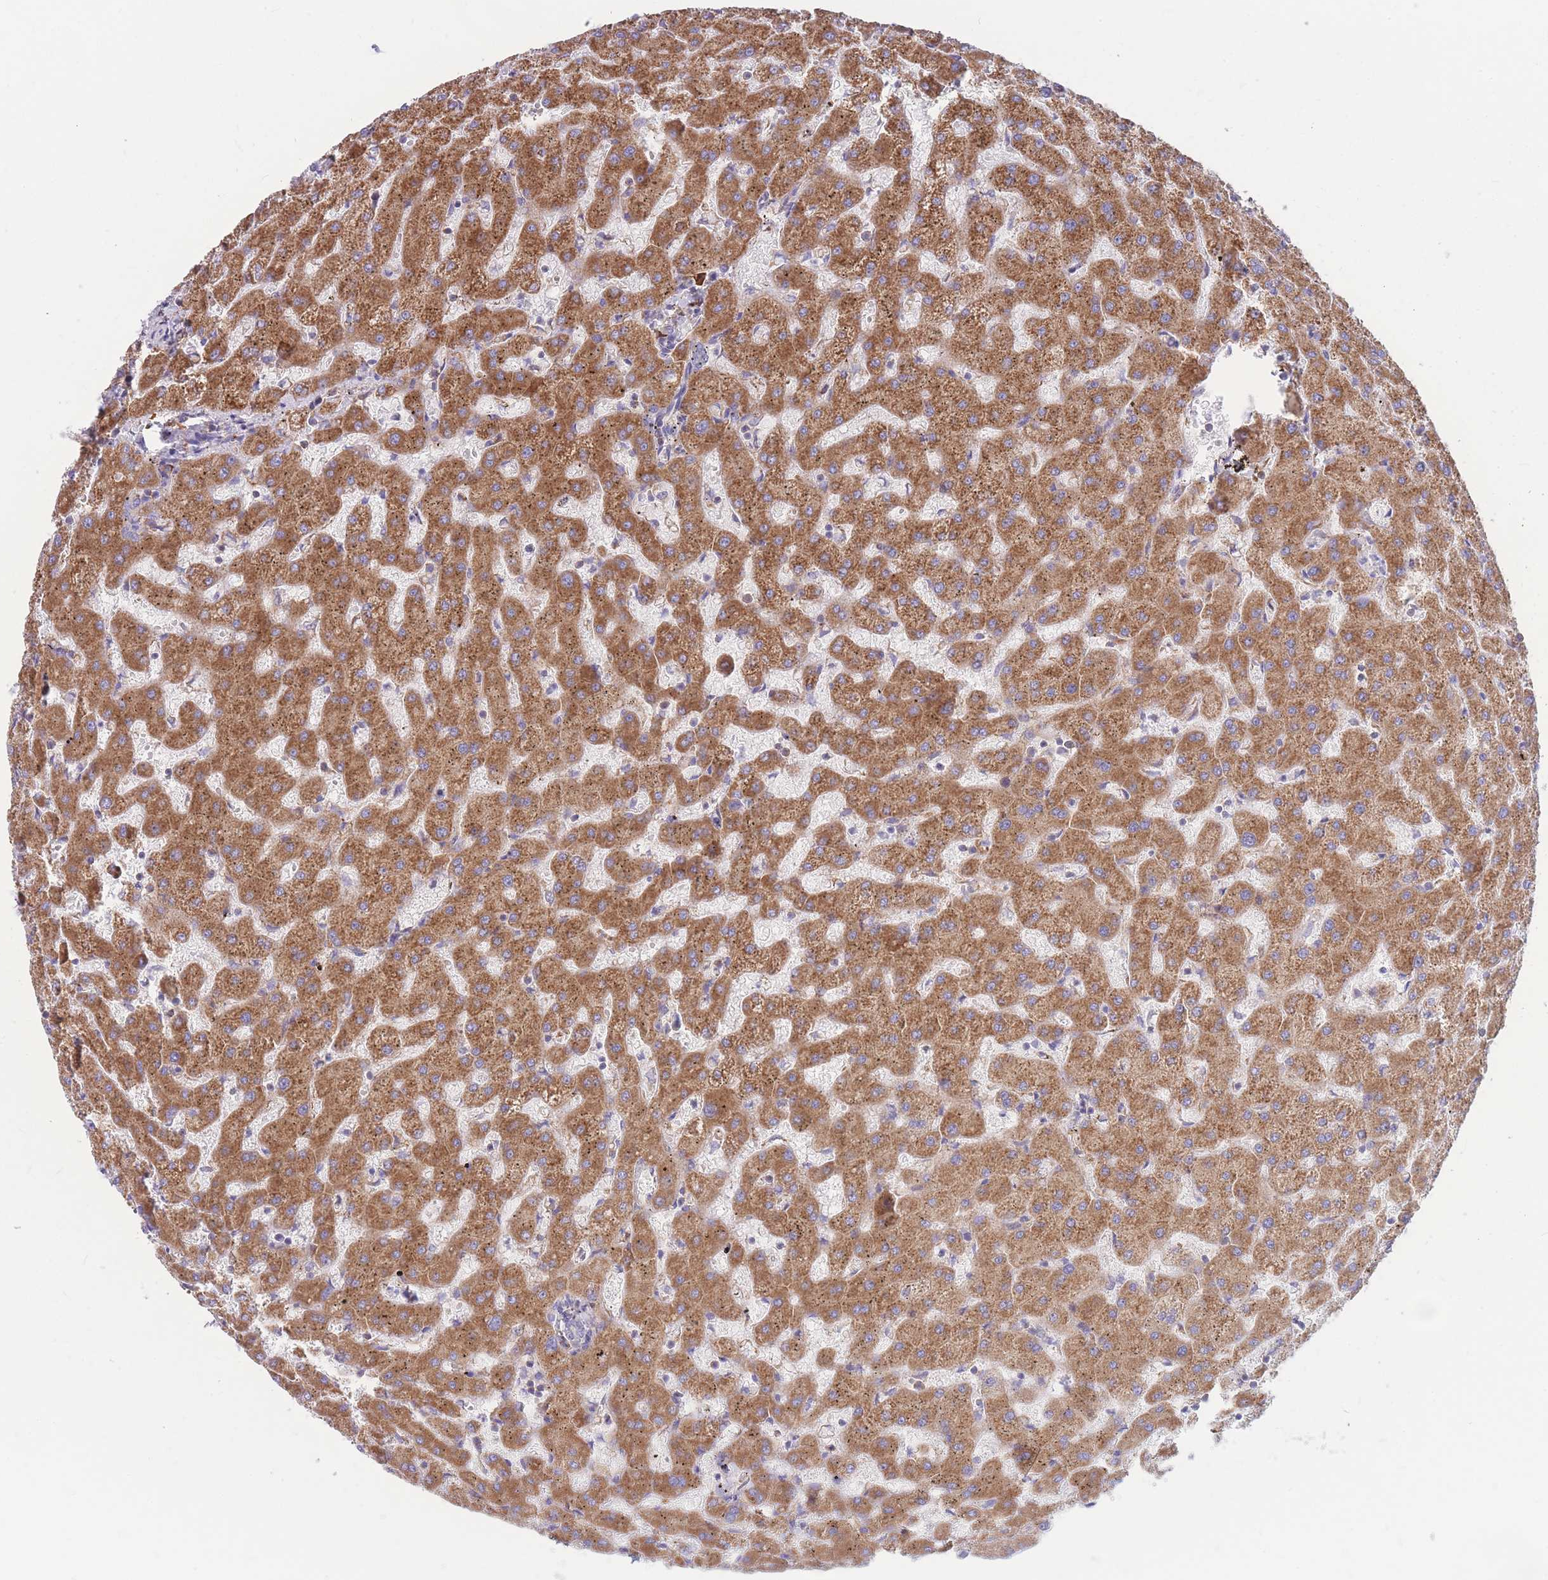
{"staining": {"intensity": "negative", "quantity": "none", "location": "none"}, "tissue": "liver", "cell_type": "Cholangiocytes", "image_type": "normal", "snomed": [{"axis": "morphology", "description": "Normal tissue, NOS"}, {"axis": "topography", "description": "Liver"}], "caption": "This micrograph is of normal liver stained with IHC to label a protein in brown with the nuclei are counter-stained blue. There is no positivity in cholangiocytes. (DAB (3,3'-diaminobenzidine) IHC, high magnification).", "gene": "RPL8", "patient": {"sex": "female", "age": 63}}